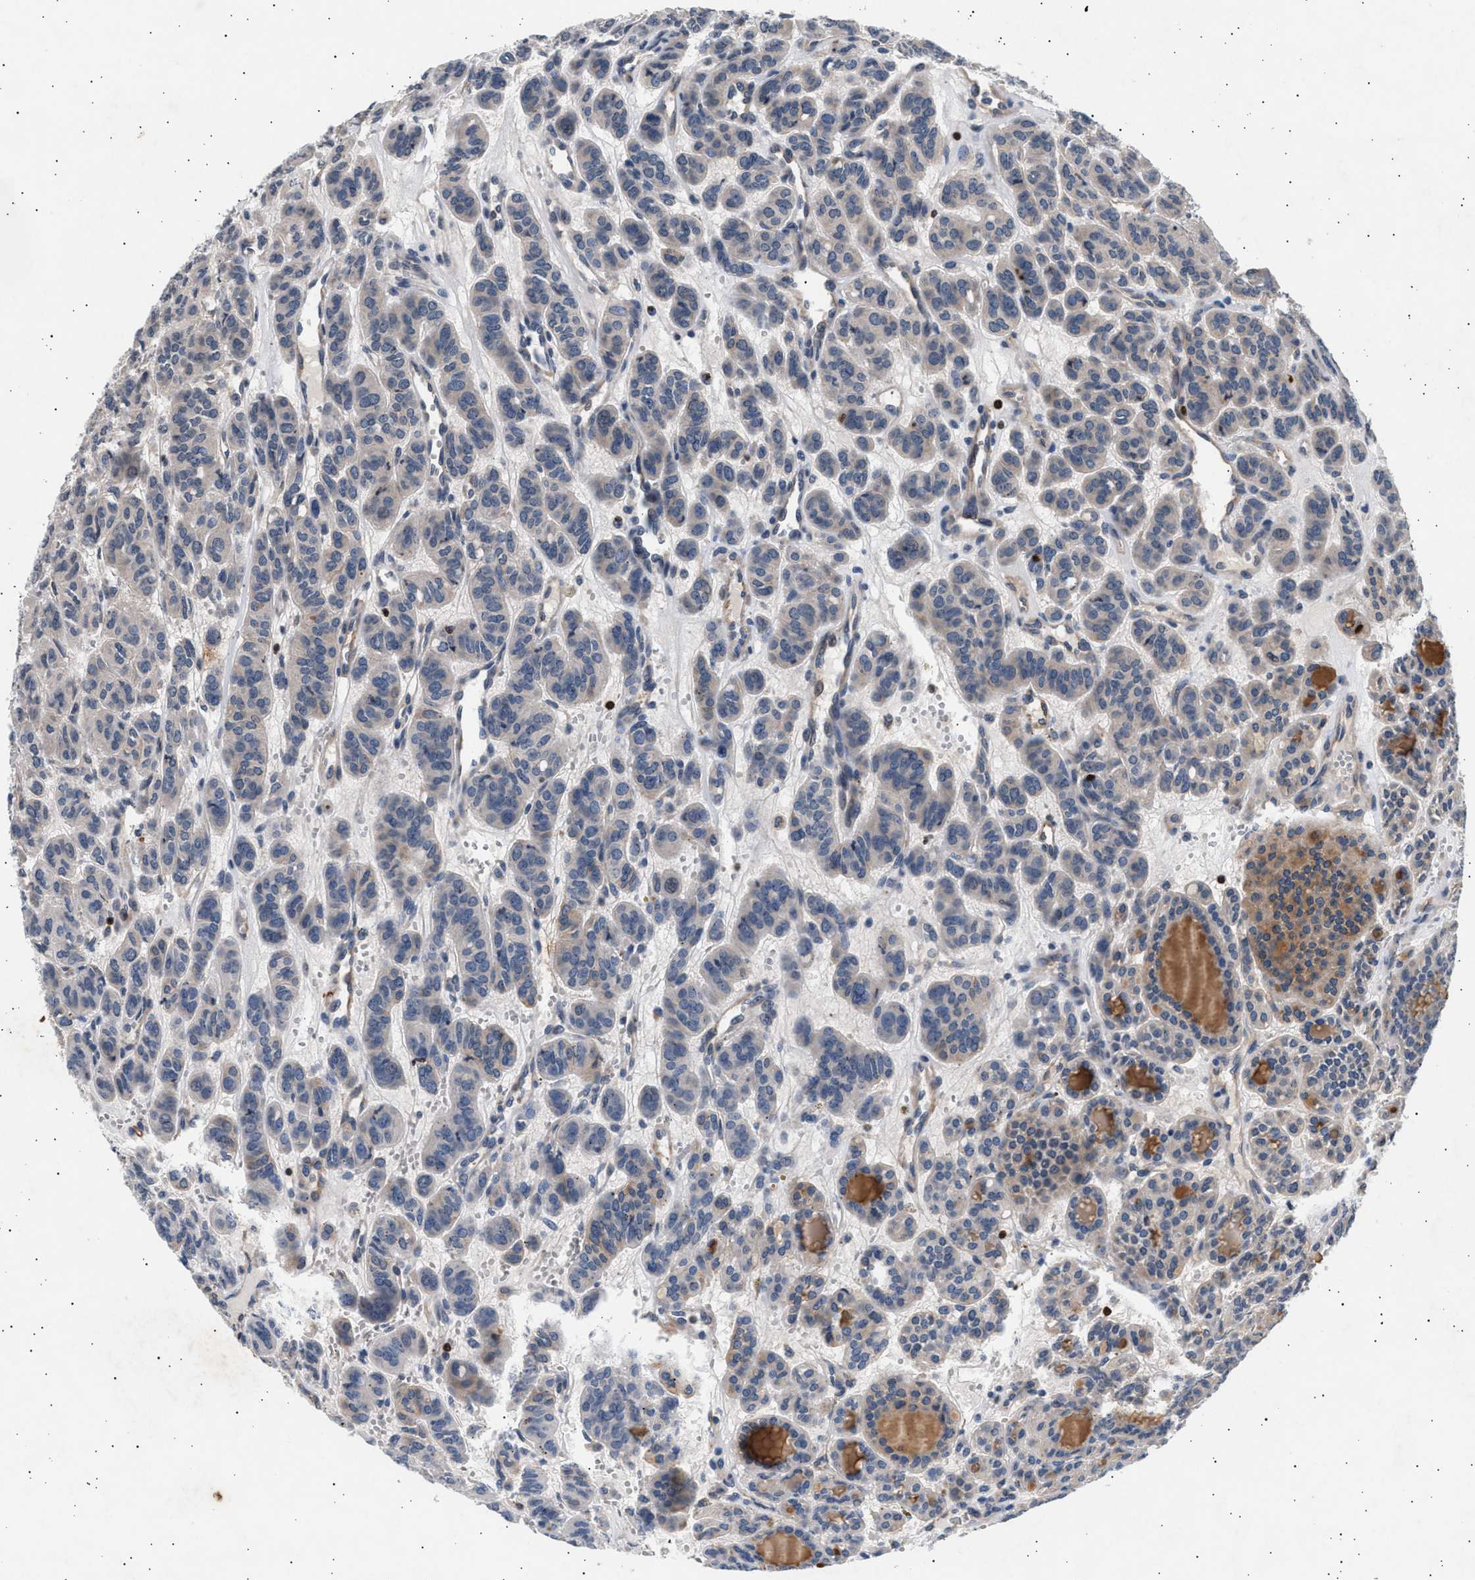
{"staining": {"intensity": "negative", "quantity": "none", "location": "none"}, "tissue": "thyroid cancer", "cell_type": "Tumor cells", "image_type": "cancer", "snomed": [{"axis": "morphology", "description": "Follicular adenoma carcinoma, NOS"}, {"axis": "topography", "description": "Thyroid gland"}], "caption": "High power microscopy image of an IHC photomicrograph of thyroid cancer, revealing no significant expression in tumor cells.", "gene": "GRAP2", "patient": {"sex": "female", "age": 71}}